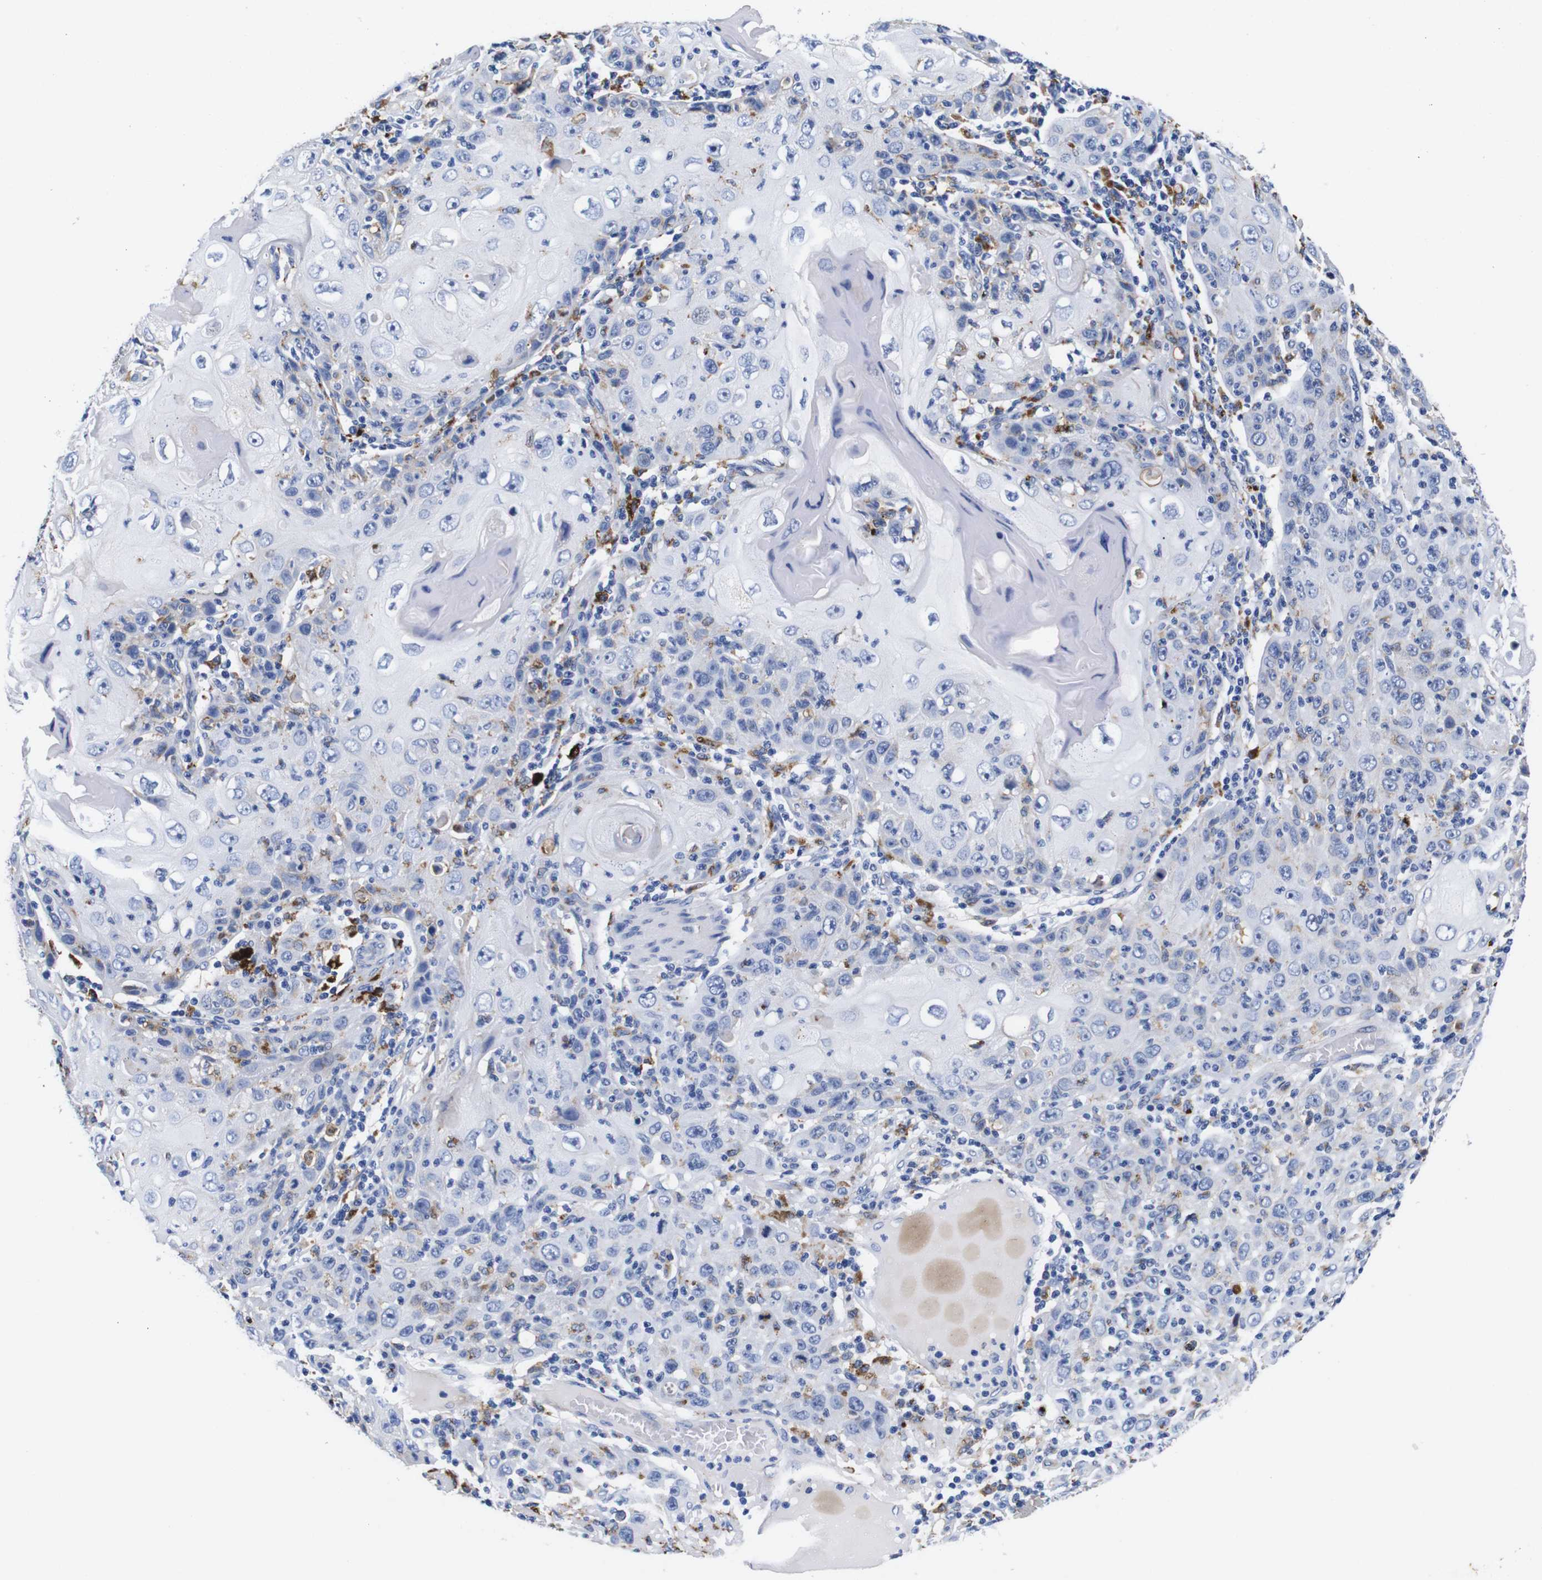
{"staining": {"intensity": "negative", "quantity": "none", "location": "none"}, "tissue": "skin cancer", "cell_type": "Tumor cells", "image_type": "cancer", "snomed": [{"axis": "morphology", "description": "Squamous cell carcinoma, NOS"}, {"axis": "topography", "description": "Skin"}], "caption": "Immunohistochemical staining of human skin cancer (squamous cell carcinoma) displays no significant expression in tumor cells. The staining is performed using DAB brown chromogen with nuclei counter-stained in using hematoxylin.", "gene": "HLA-DMB", "patient": {"sex": "female", "age": 88}}